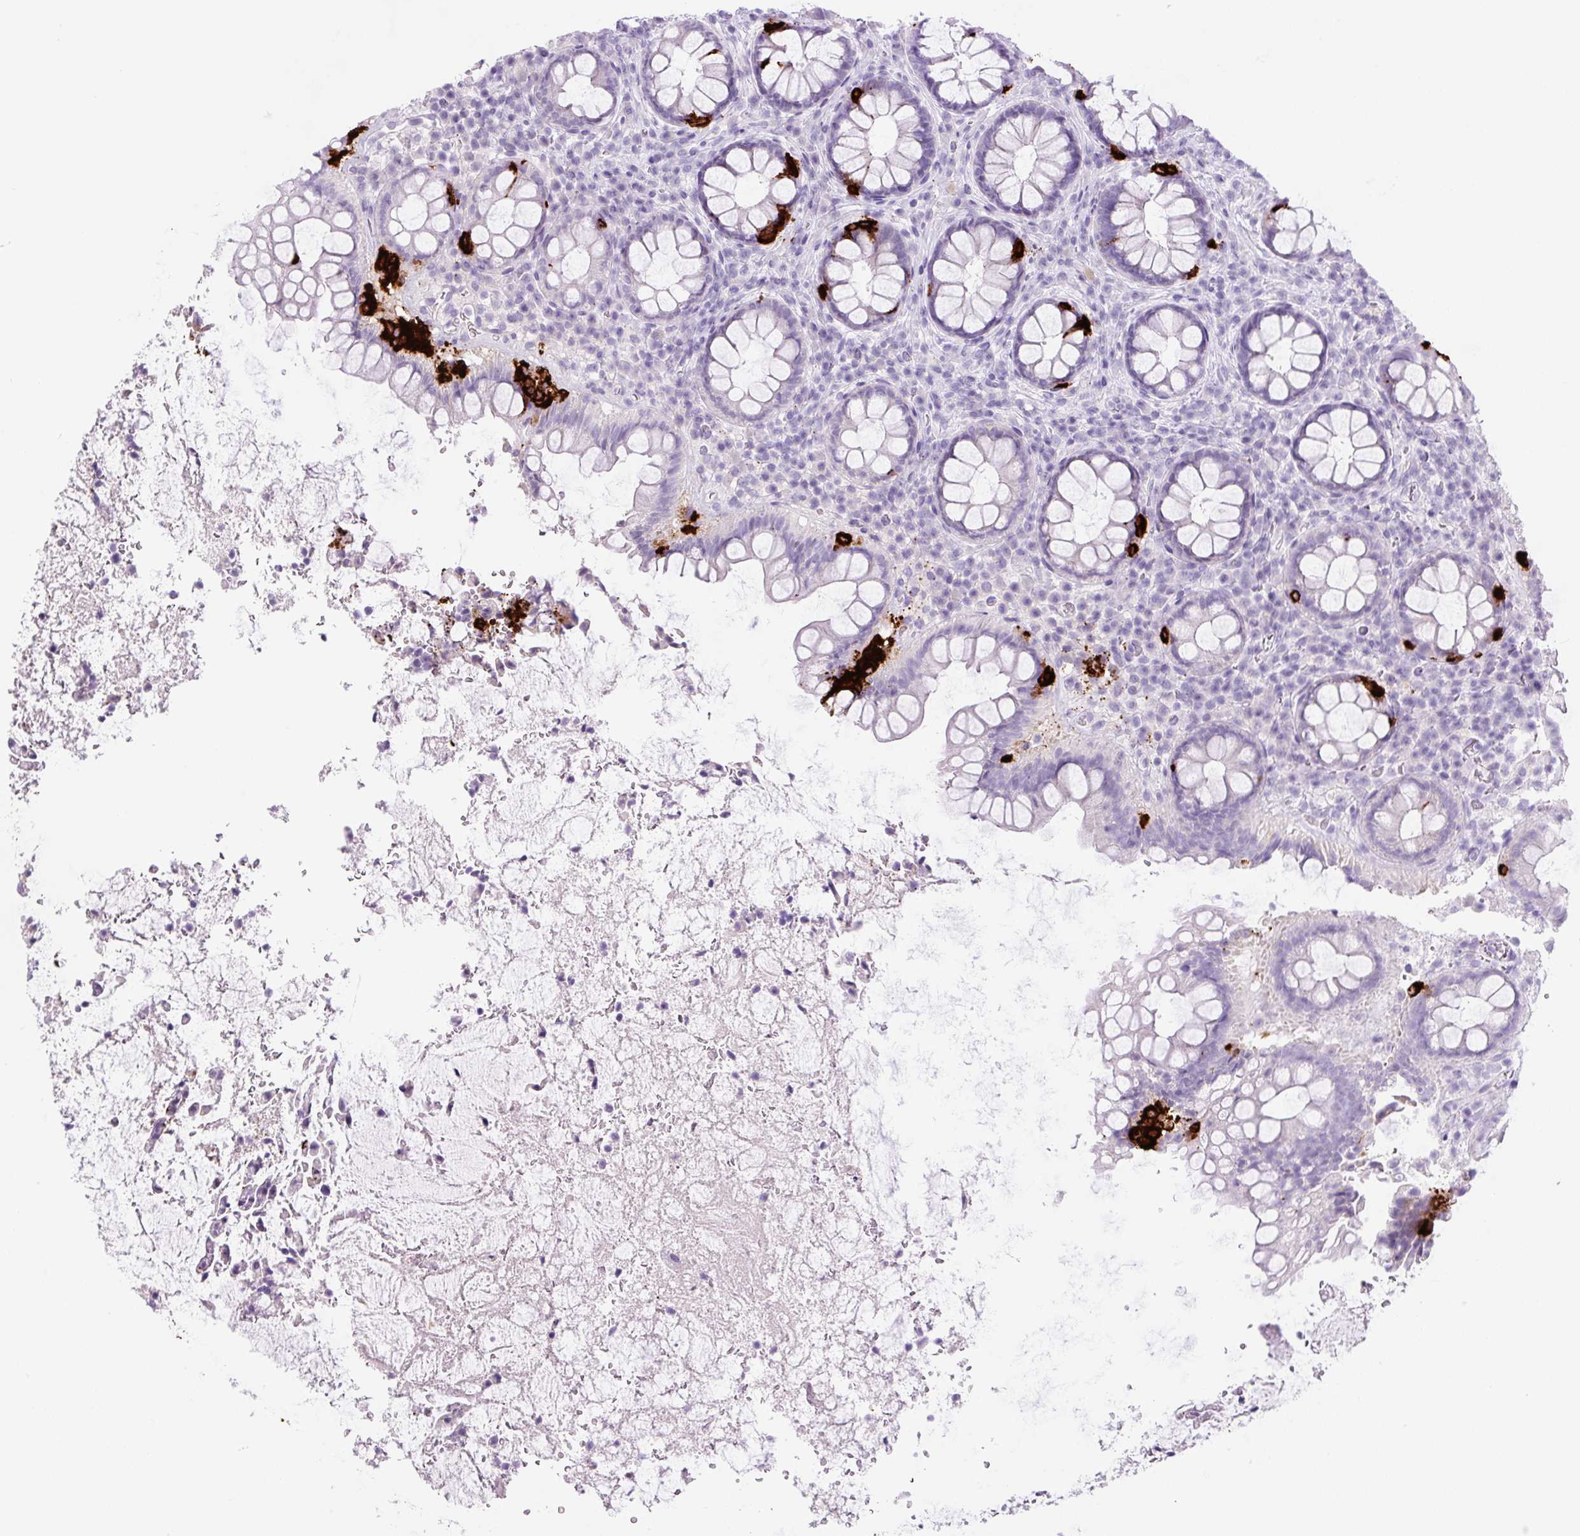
{"staining": {"intensity": "strong", "quantity": "<25%", "location": "cytoplasmic/membranous"}, "tissue": "rectum", "cell_type": "Glandular cells", "image_type": "normal", "snomed": [{"axis": "morphology", "description": "Normal tissue, NOS"}, {"axis": "topography", "description": "Rectum"}], "caption": "About <25% of glandular cells in unremarkable human rectum show strong cytoplasmic/membranous protein expression as visualized by brown immunohistochemical staining.", "gene": "CHGA", "patient": {"sex": "female", "age": 69}}